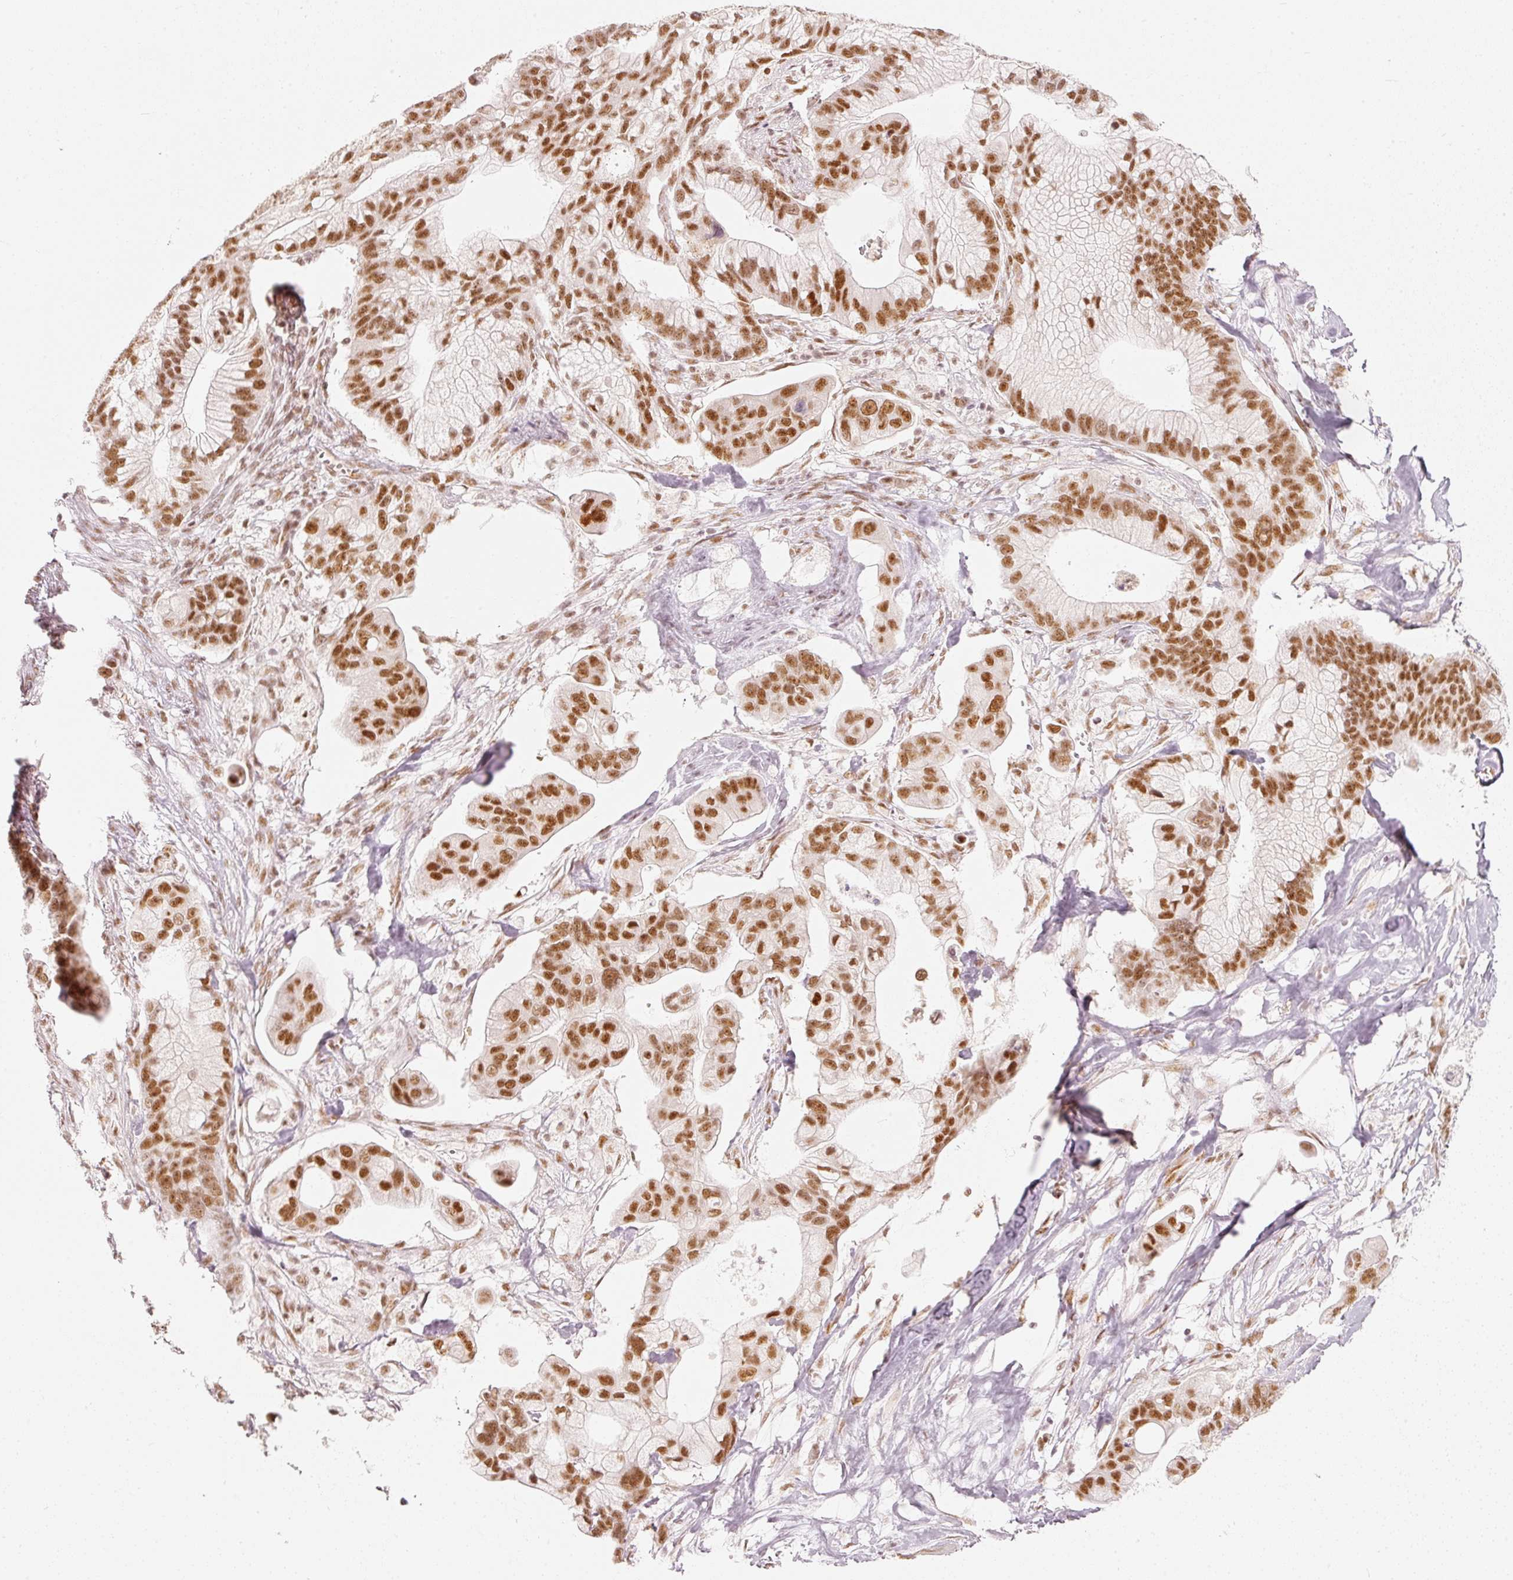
{"staining": {"intensity": "strong", "quantity": ">75%", "location": "nuclear"}, "tissue": "pancreatic cancer", "cell_type": "Tumor cells", "image_type": "cancer", "snomed": [{"axis": "morphology", "description": "Adenocarcinoma, NOS"}, {"axis": "topography", "description": "Pancreas"}], "caption": "This is an image of immunohistochemistry staining of pancreatic adenocarcinoma, which shows strong expression in the nuclear of tumor cells.", "gene": "PPP1R10", "patient": {"sex": "male", "age": 68}}